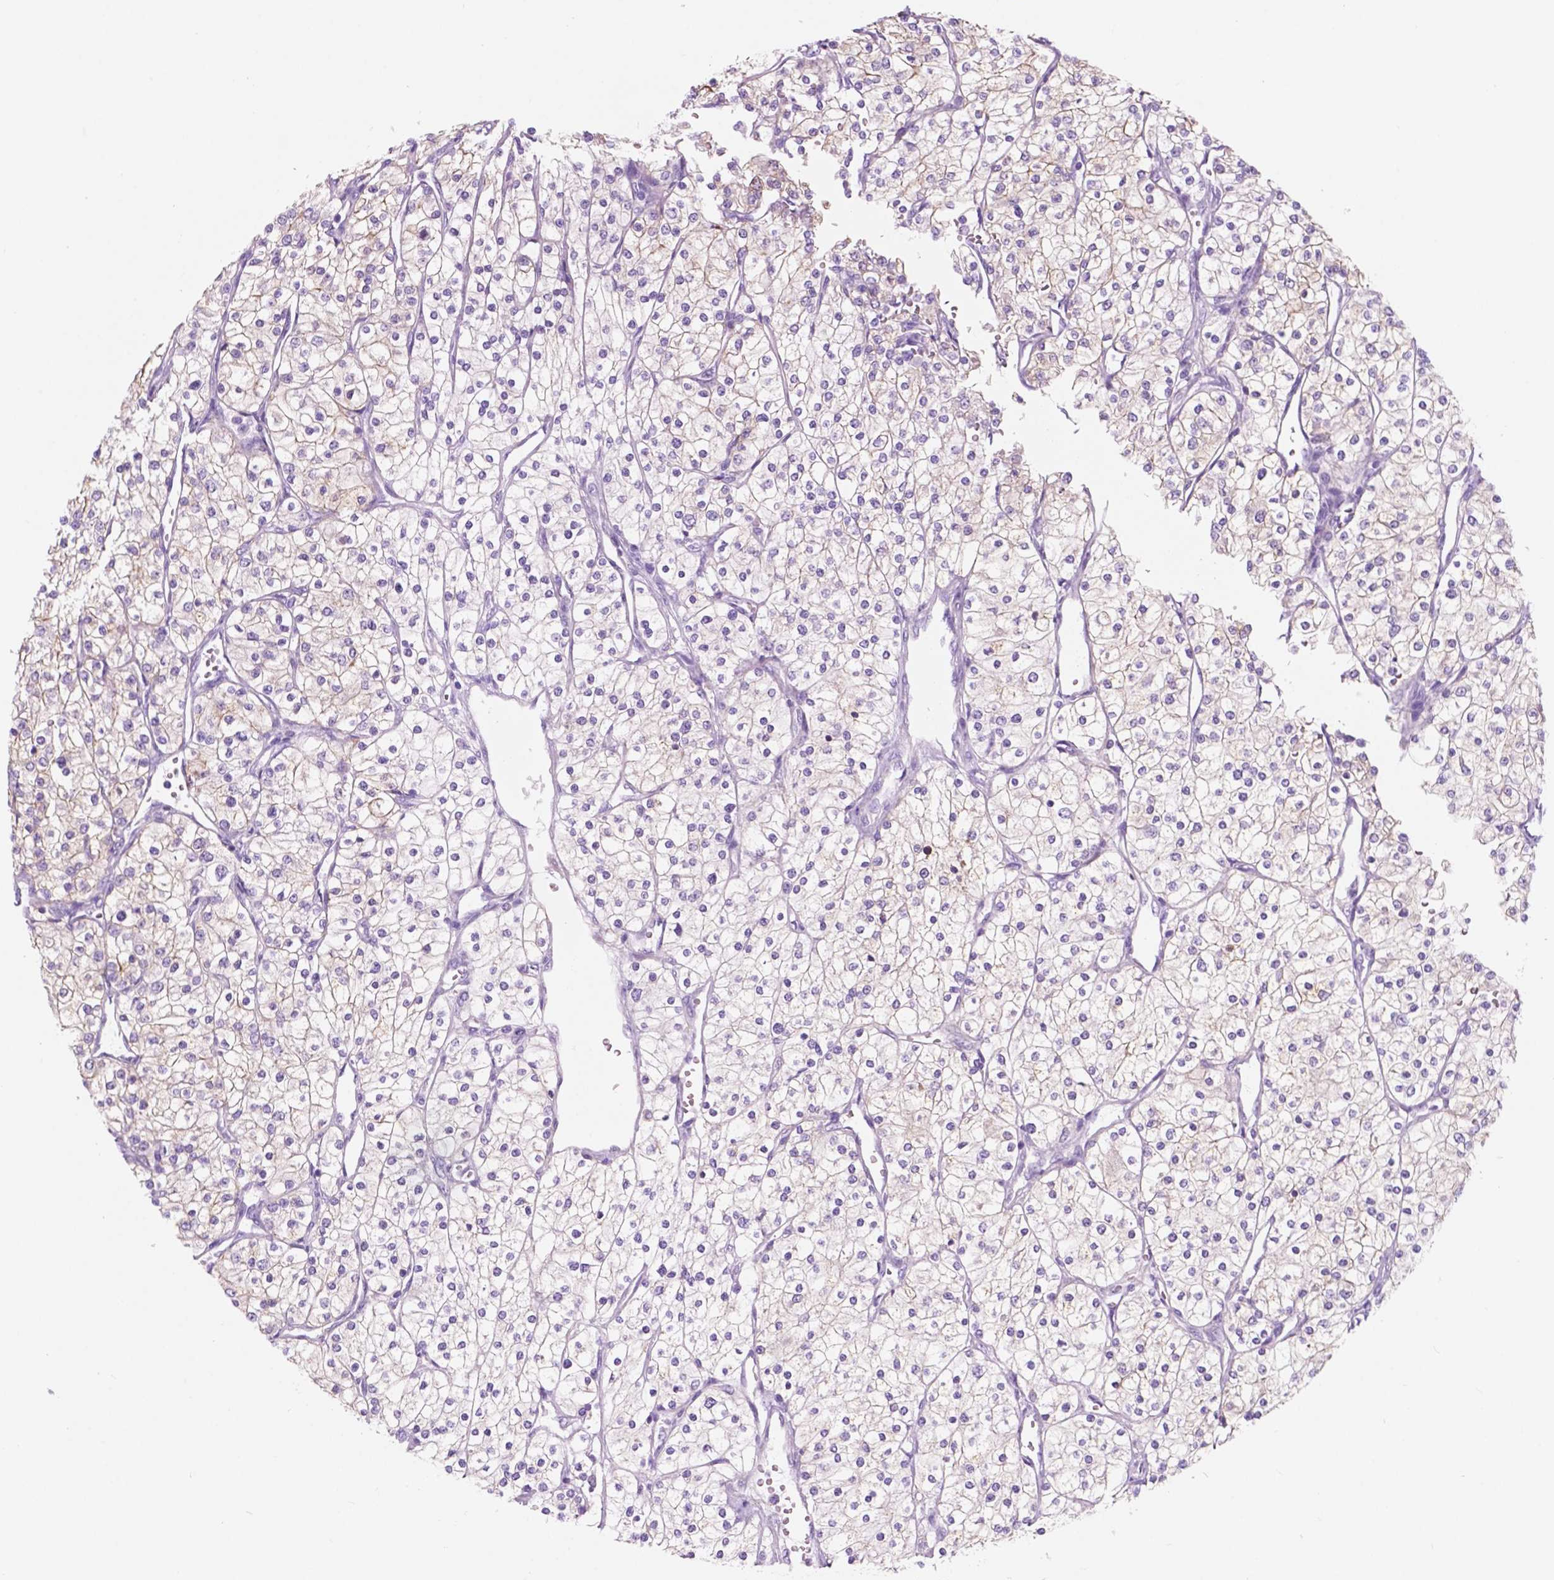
{"staining": {"intensity": "negative", "quantity": "none", "location": "none"}, "tissue": "renal cancer", "cell_type": "Tumor cells", "image_type": "cancer", "snomed": [{"axis": "morphology", "description": "Adenocarcinoma, NOS"}, {"axis": "topography", "description": "Kidney"}], "caption": "This is an IHC photomicrograph of human renal cancer. There is no positivity in tumor cells.", "gene": "CUZD1", "patient": {"sex": "male", "age": 80}}